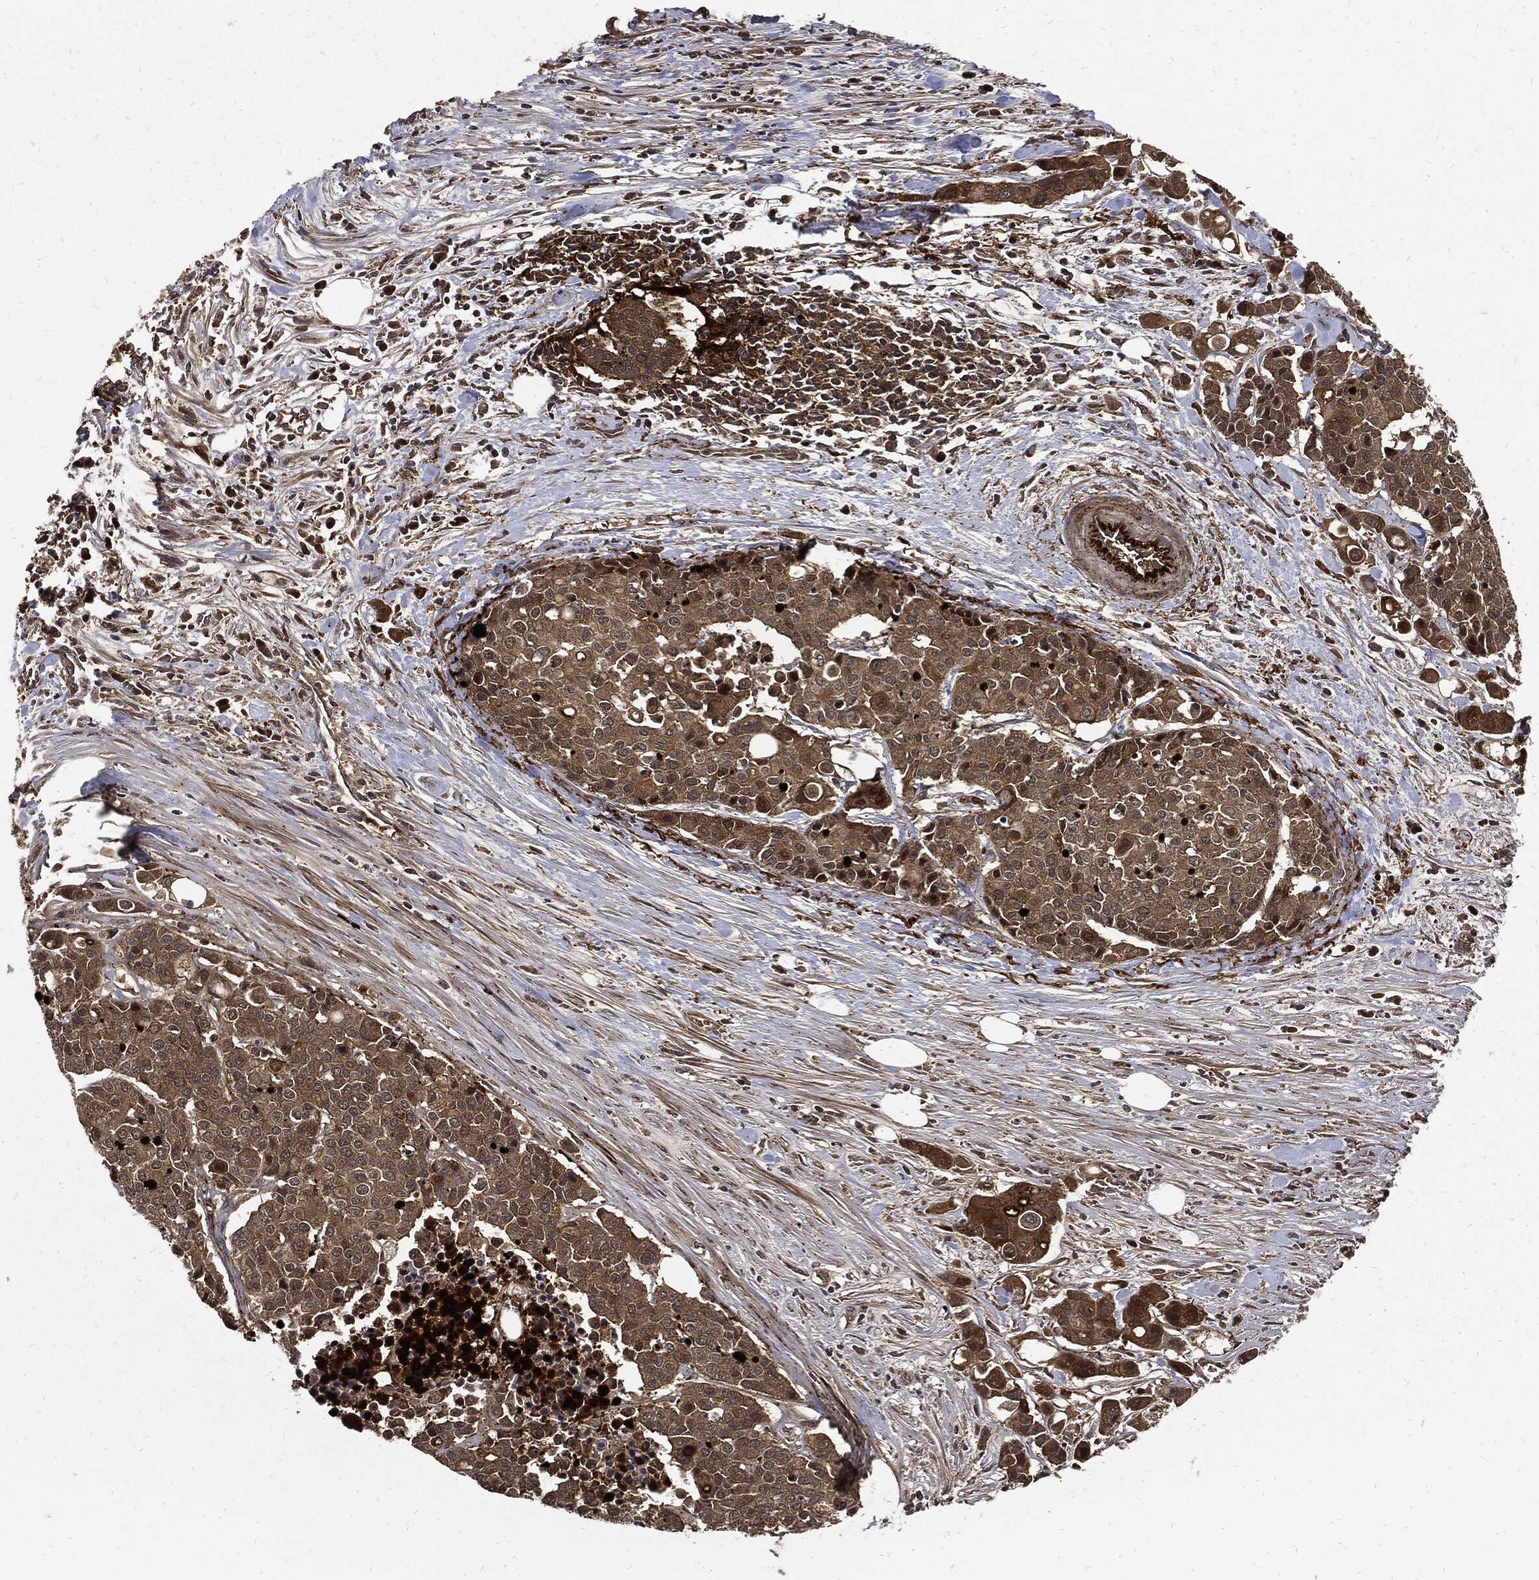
{"staining": {"intensity": "moderate", "quantity": ">75%", "location": "cytoplasmic/membranous"}, "tissue": "carcinoid", "cell_type": "Tumor cells", "image_type": "cancer", "snomed": [{"axis": "morphology", "description": "Carcinoid, malignant, NOS"}, {"axis": "topography", "description": "Colon"}], "caption": "Immunohistochemistry (DAB) staining of human carcinoid exhibits moderate cytoplasmic/membranous protein positivity in about >75% of tumor cells. The staining is performed using DAB (3,3'-diaminobenzidine) brown chromogen to label protein expression. The nuclei are counter-stained blue using hematoxylin.", "gene": "CLU", "patient": {"sex": "male", "age": 81}}